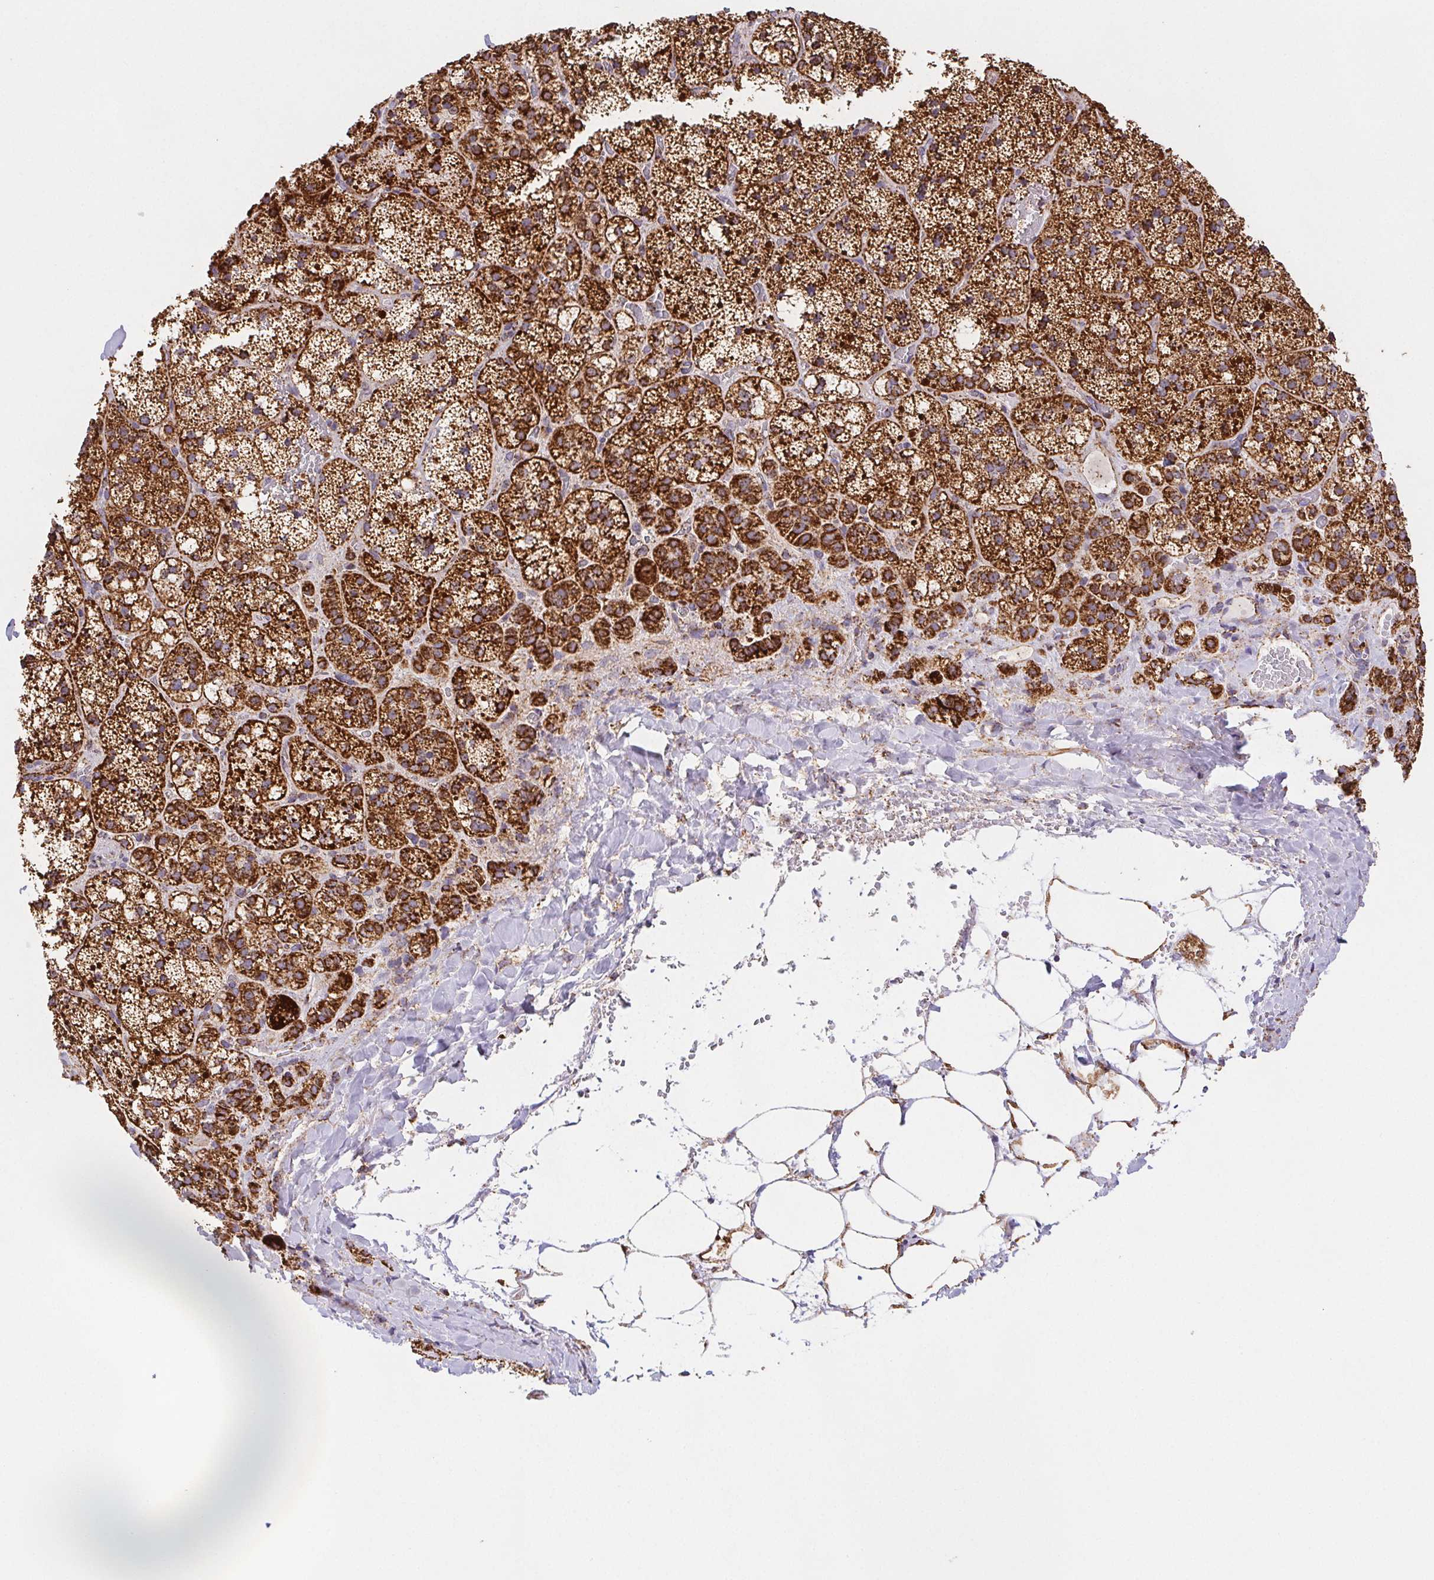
{"staining": {"intensity": "strong", "quantity": ">75%", "location": "cytoplasmic/membranous"}, "tissue": "adrenal gland", "cell_type": "Glandular cells", "image_type": "normal", "snomed": [{"axis": "morphology", "description": "Normal tissue, NOS"}, {"axis": "topography", "description": "Adrenal gland"}], "caption": "Adrenal gland was stained to show a protein in brown. There is high levels of strong cytoplasmic/membranous positivity in approximately >75% of glandular cells. Using DAB (brown) and hematoxylin (blue) stains, captured at high magnification using brightfield microscopy.", "gene": "NIPSNAP2", "patient": {"sex": "male", "age": 53}}